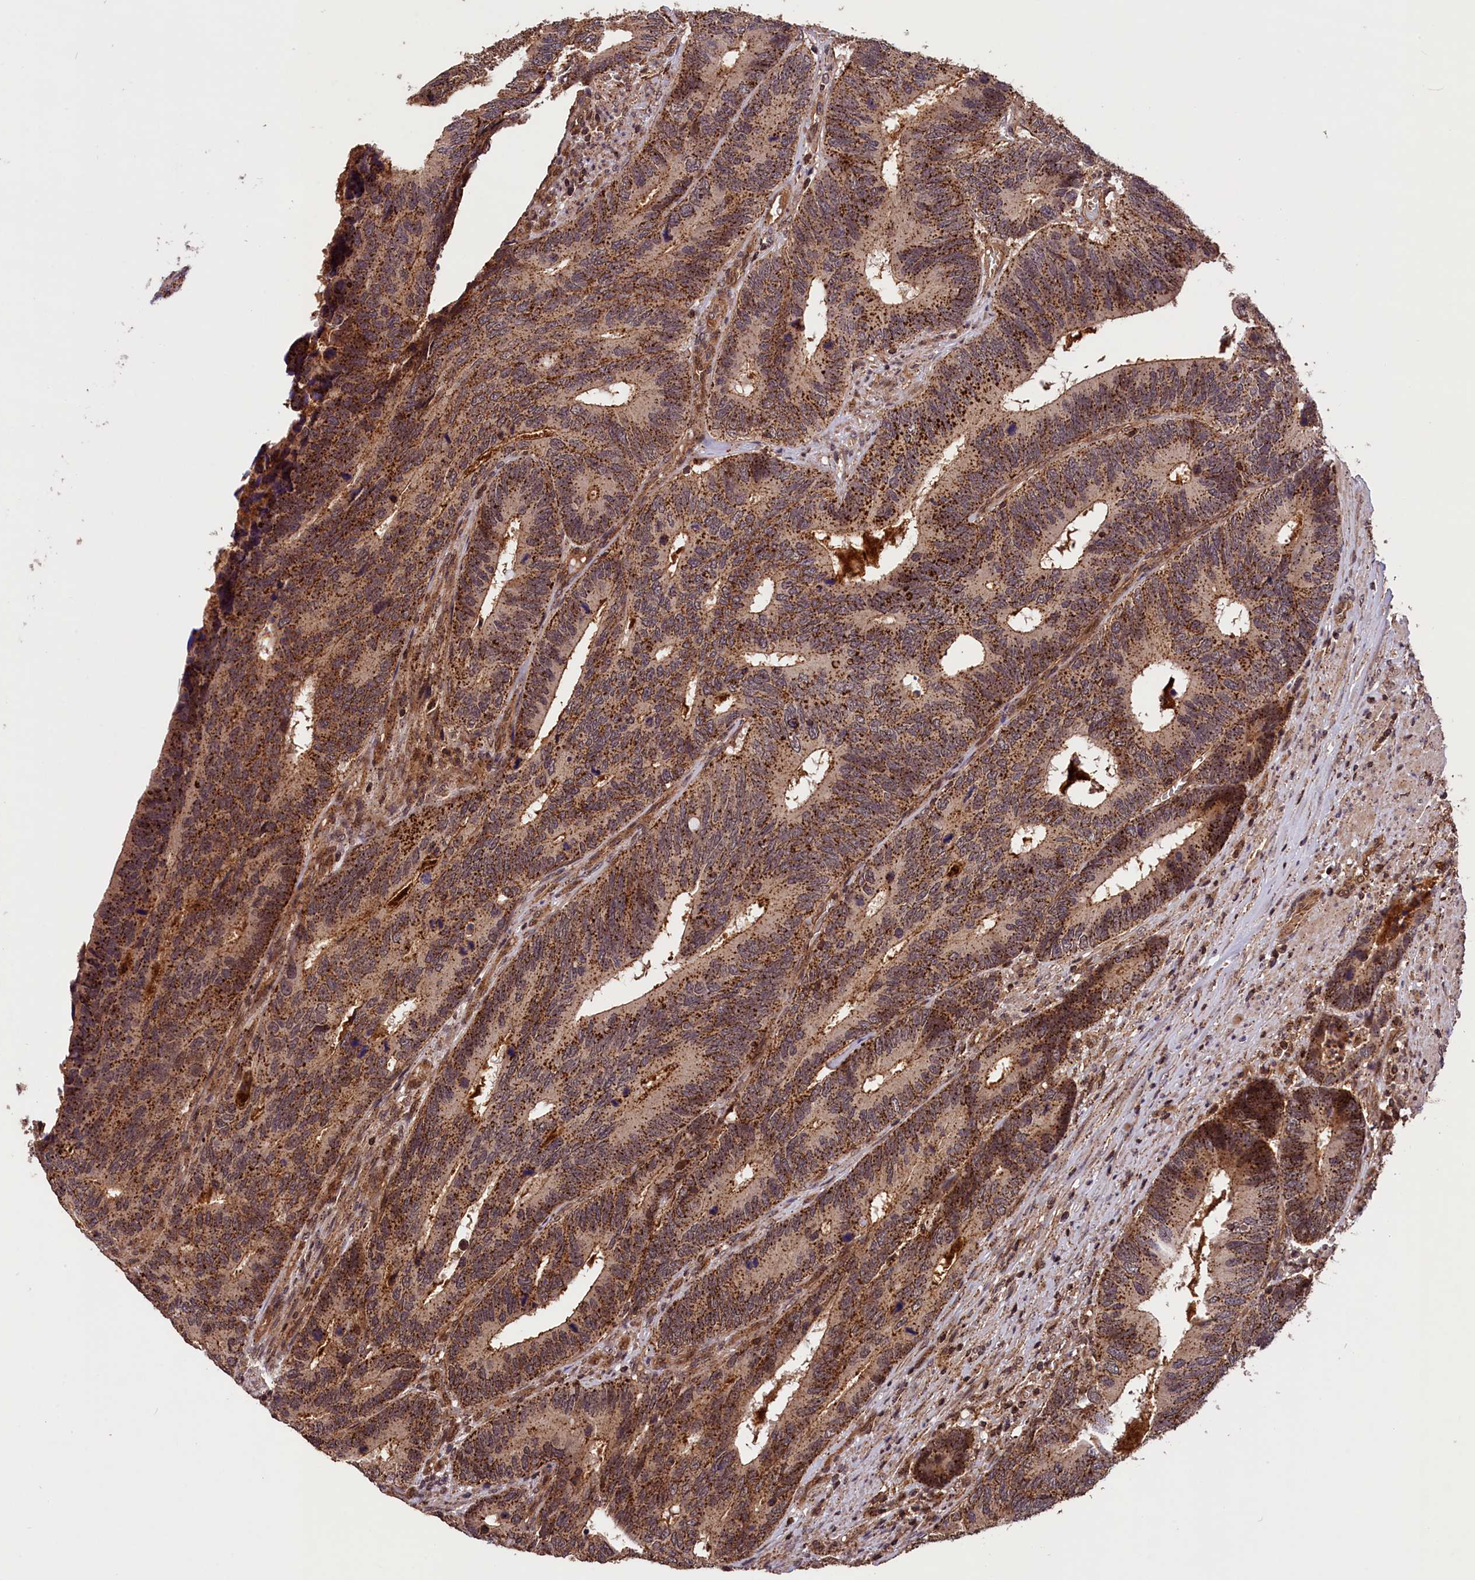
{"staining": {"intensity": "strong", "quantity": ">75%", "location": "cytoplasmic/membranous"}, "tissue": "colorectal cancer", "cell_type": "Tumor cells", "image_type": "cancer", "snomed": [{"axis": "morphology", "description": "Adenocarcinoma, NOS"}, {"axis": "topography", "description": "Colon"}], "caption": "Protein expression analysis of colorectal cancer (adenocarcinoma) exhibits strong cytoplasmic/membranous staining in about >75% of tumor cells. The staining is performed using DAB (3,3'-diaminobenzidine) brown chromogen to label protein expression. The nuclei are counter-stained blue using hematoxylin.", "gene": "IST1", "patient": {"sex": "male", "age": 87}}